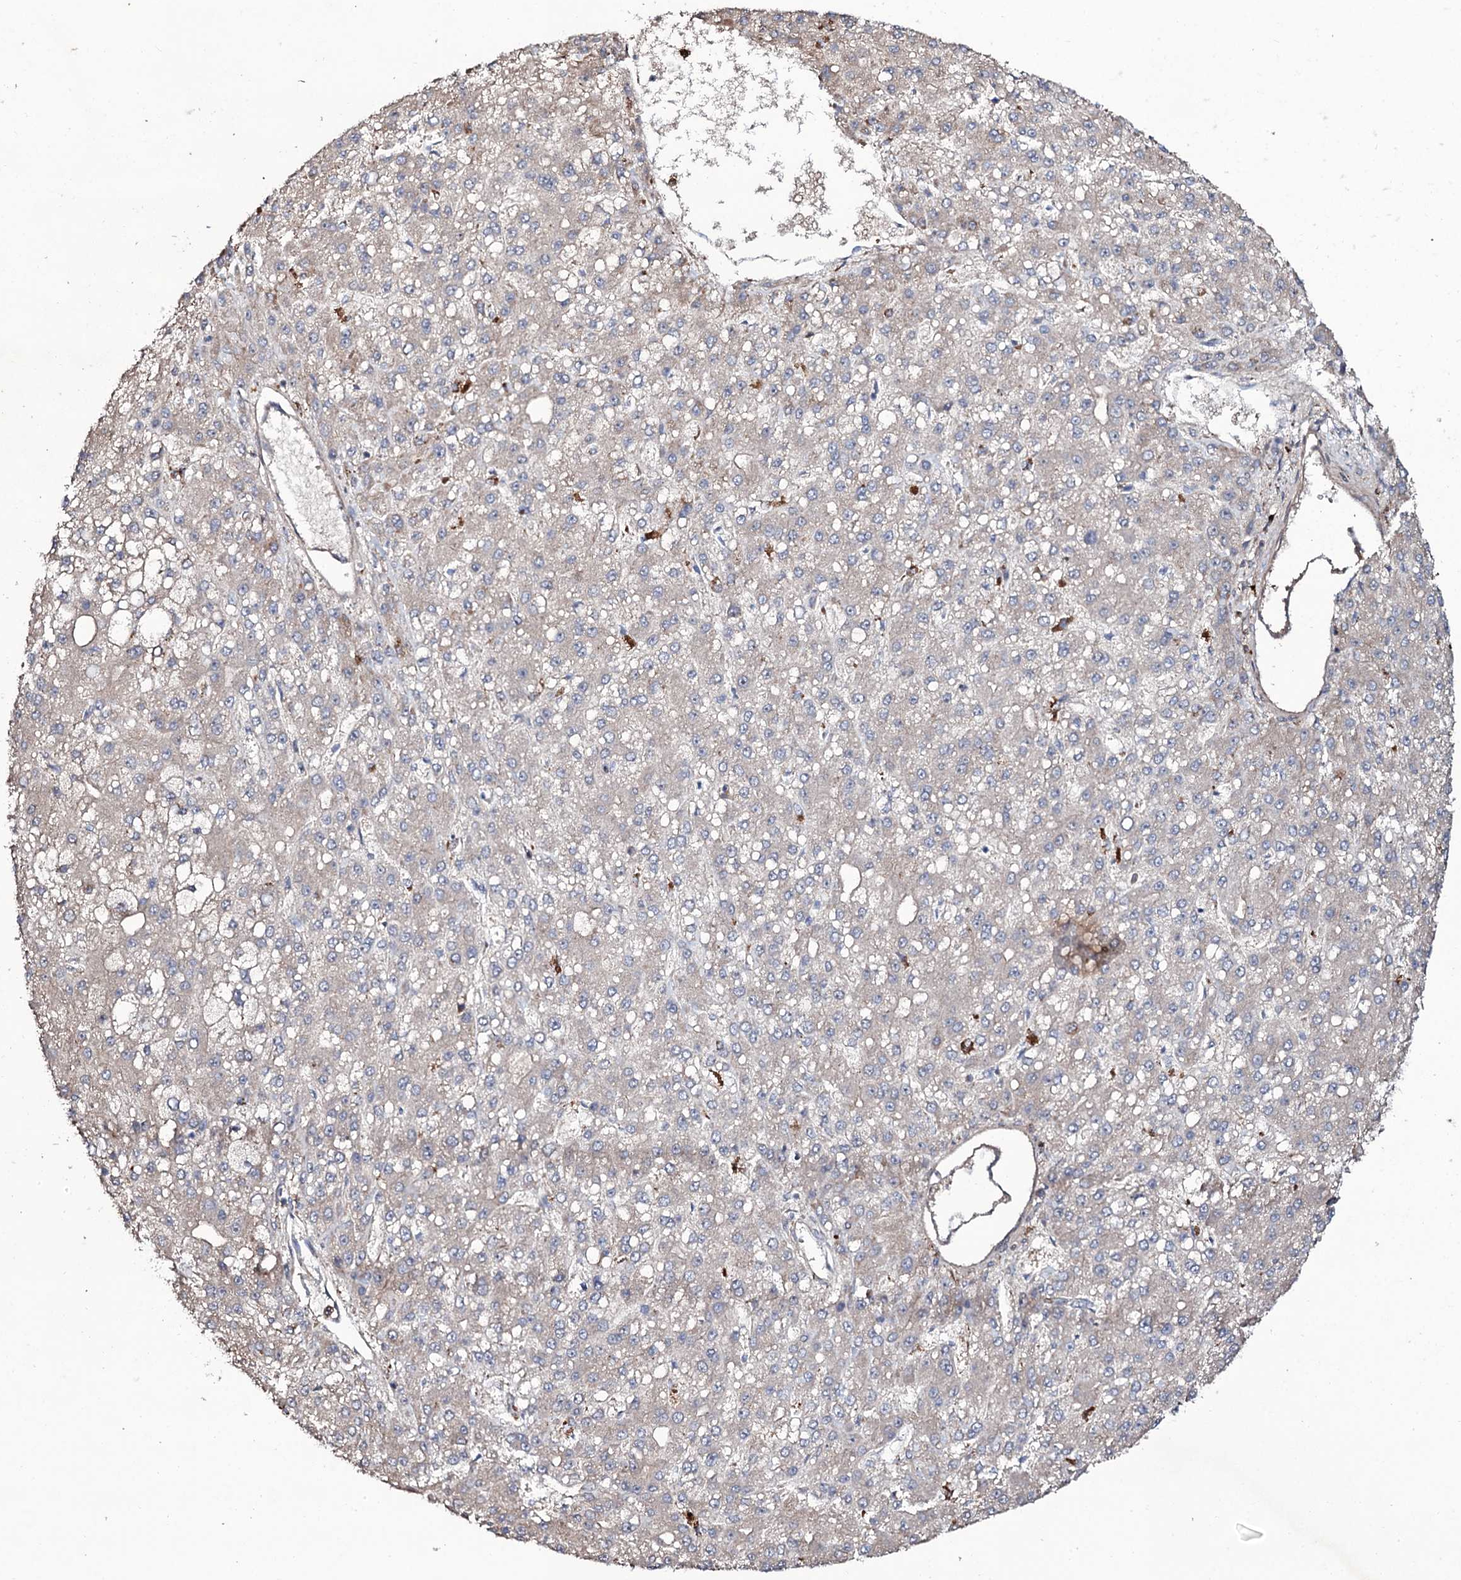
{"staining": {"intensity": "weak", "quantity": "25%-75%", "location": "cytoplasmic/membranous"}, "tissue": "liver cancer", "cell_type": "Tumor cells", "image_type": "cancer", "snomed": [{"axis": "morphology", "description": "Carcinoma, Hepatocellular, NOS"}, {"axis": "topography", "description": "Liver"}], "caption": "Protein analysis of liver cancer (hepatocellular carcinoma) tissue reveals weak cytoplasmic/membranous positivity in approximately 25%-75% of tumor cells. The staining was performed using DAB, with brown indicating positive protein expression. Nuclei are stained blue with hematoxylin.", "gene": "COG6", "patient": {"sex": "male", "age": 67}}